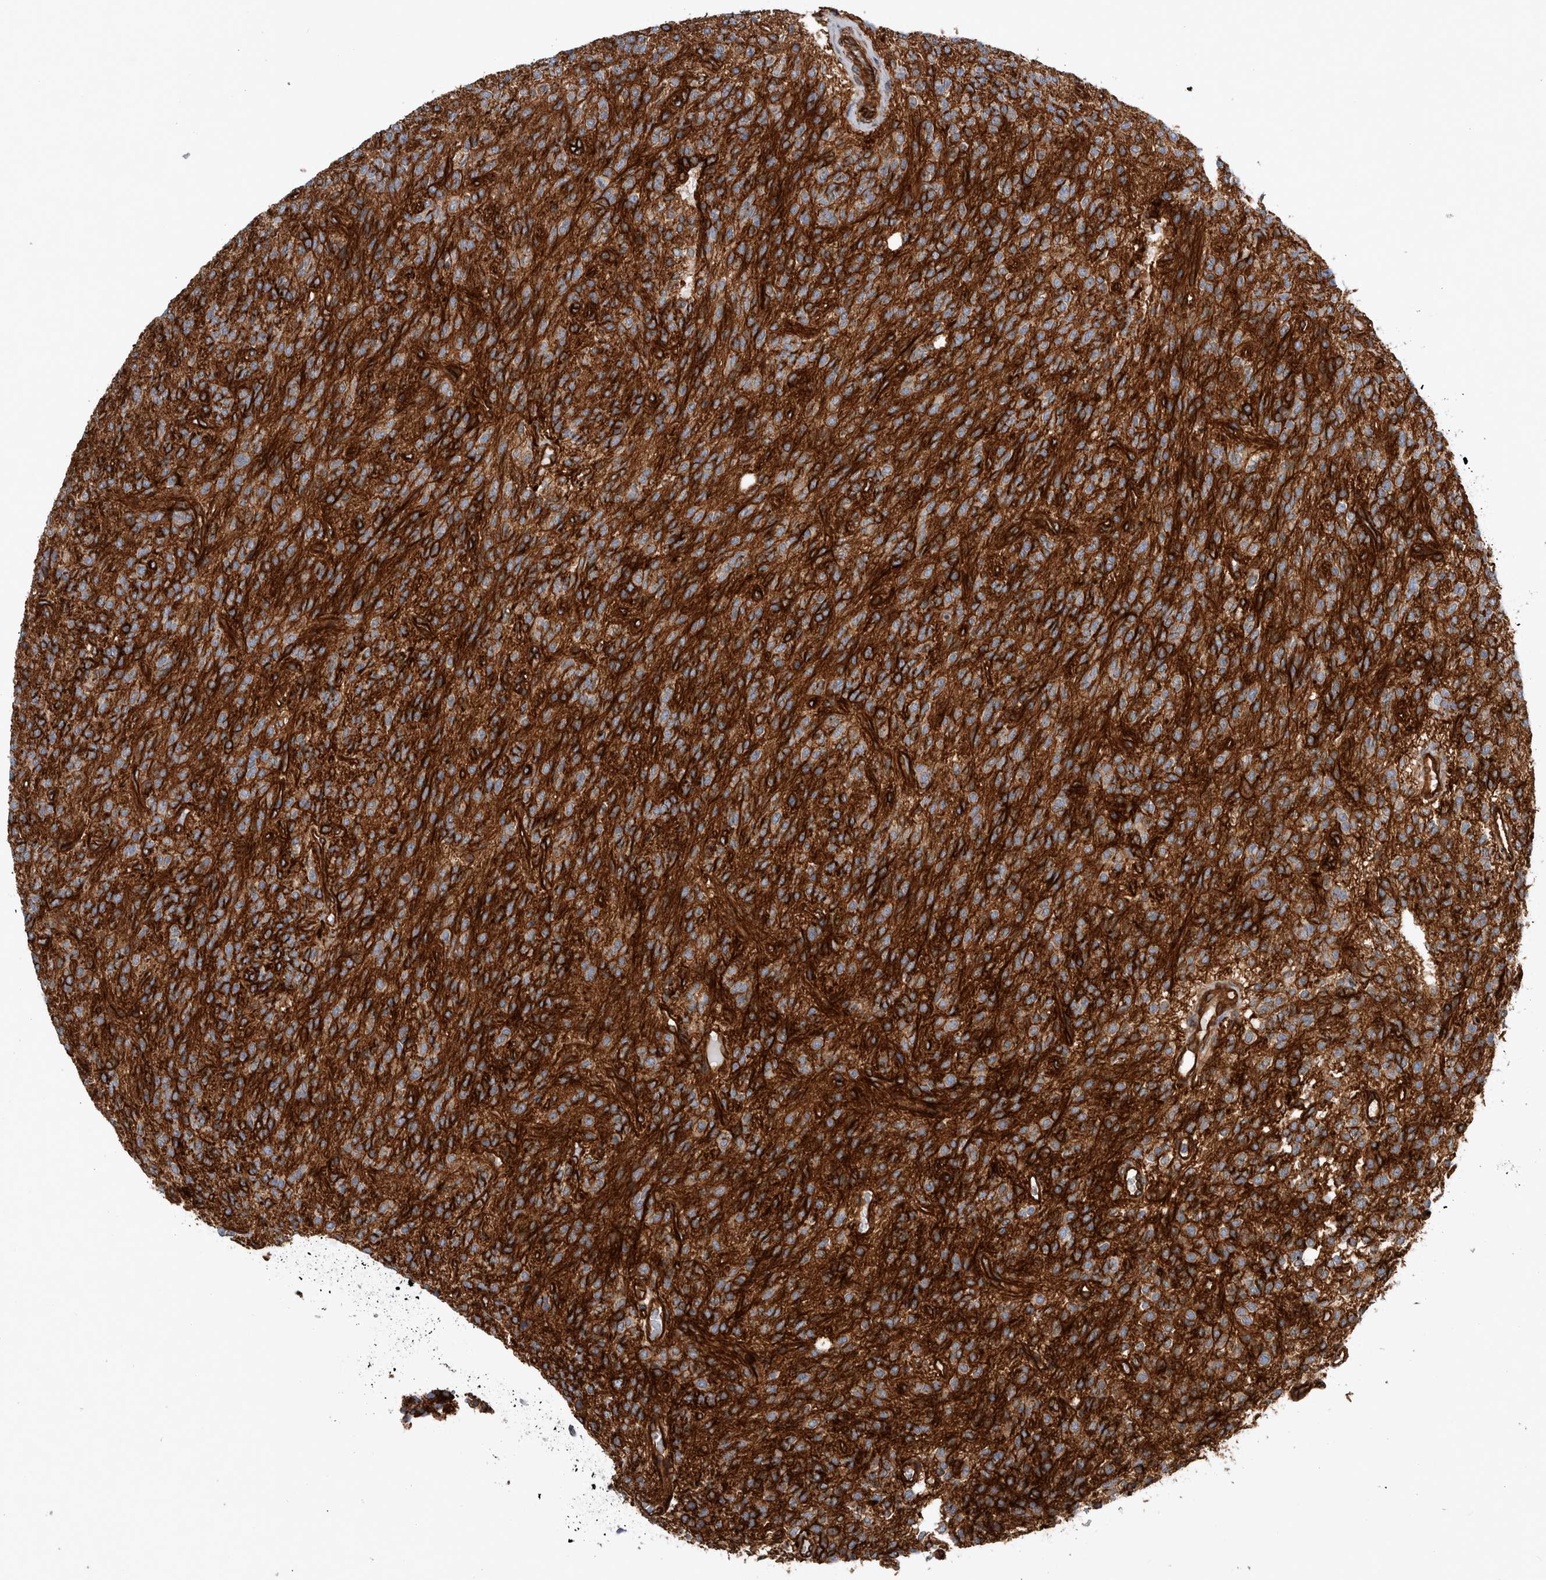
{"staining": {"intensity": "strong", "quantity": ">75%", "location": "cytoplasmic/membranous"}, "tissue": "glioma", "cell_type": "Tumor cells", "image_type": "cancer", "snomed": [{"axis": "morphology", "description": "Glioma, malignant, High grade"}, {"axis": "topography", "description": "Brain"}], "caption": "Protein staining of glioma tissue shows strong cytoplasmic/membranous expression in approximately >75% of tumor cells. (DAB (3,3'-diaminobenzidine) IHC, brown staining for protein, blue staining for nuclei).", "gene": "PLEC", "patient": {"sex": "male", "age": 34}}